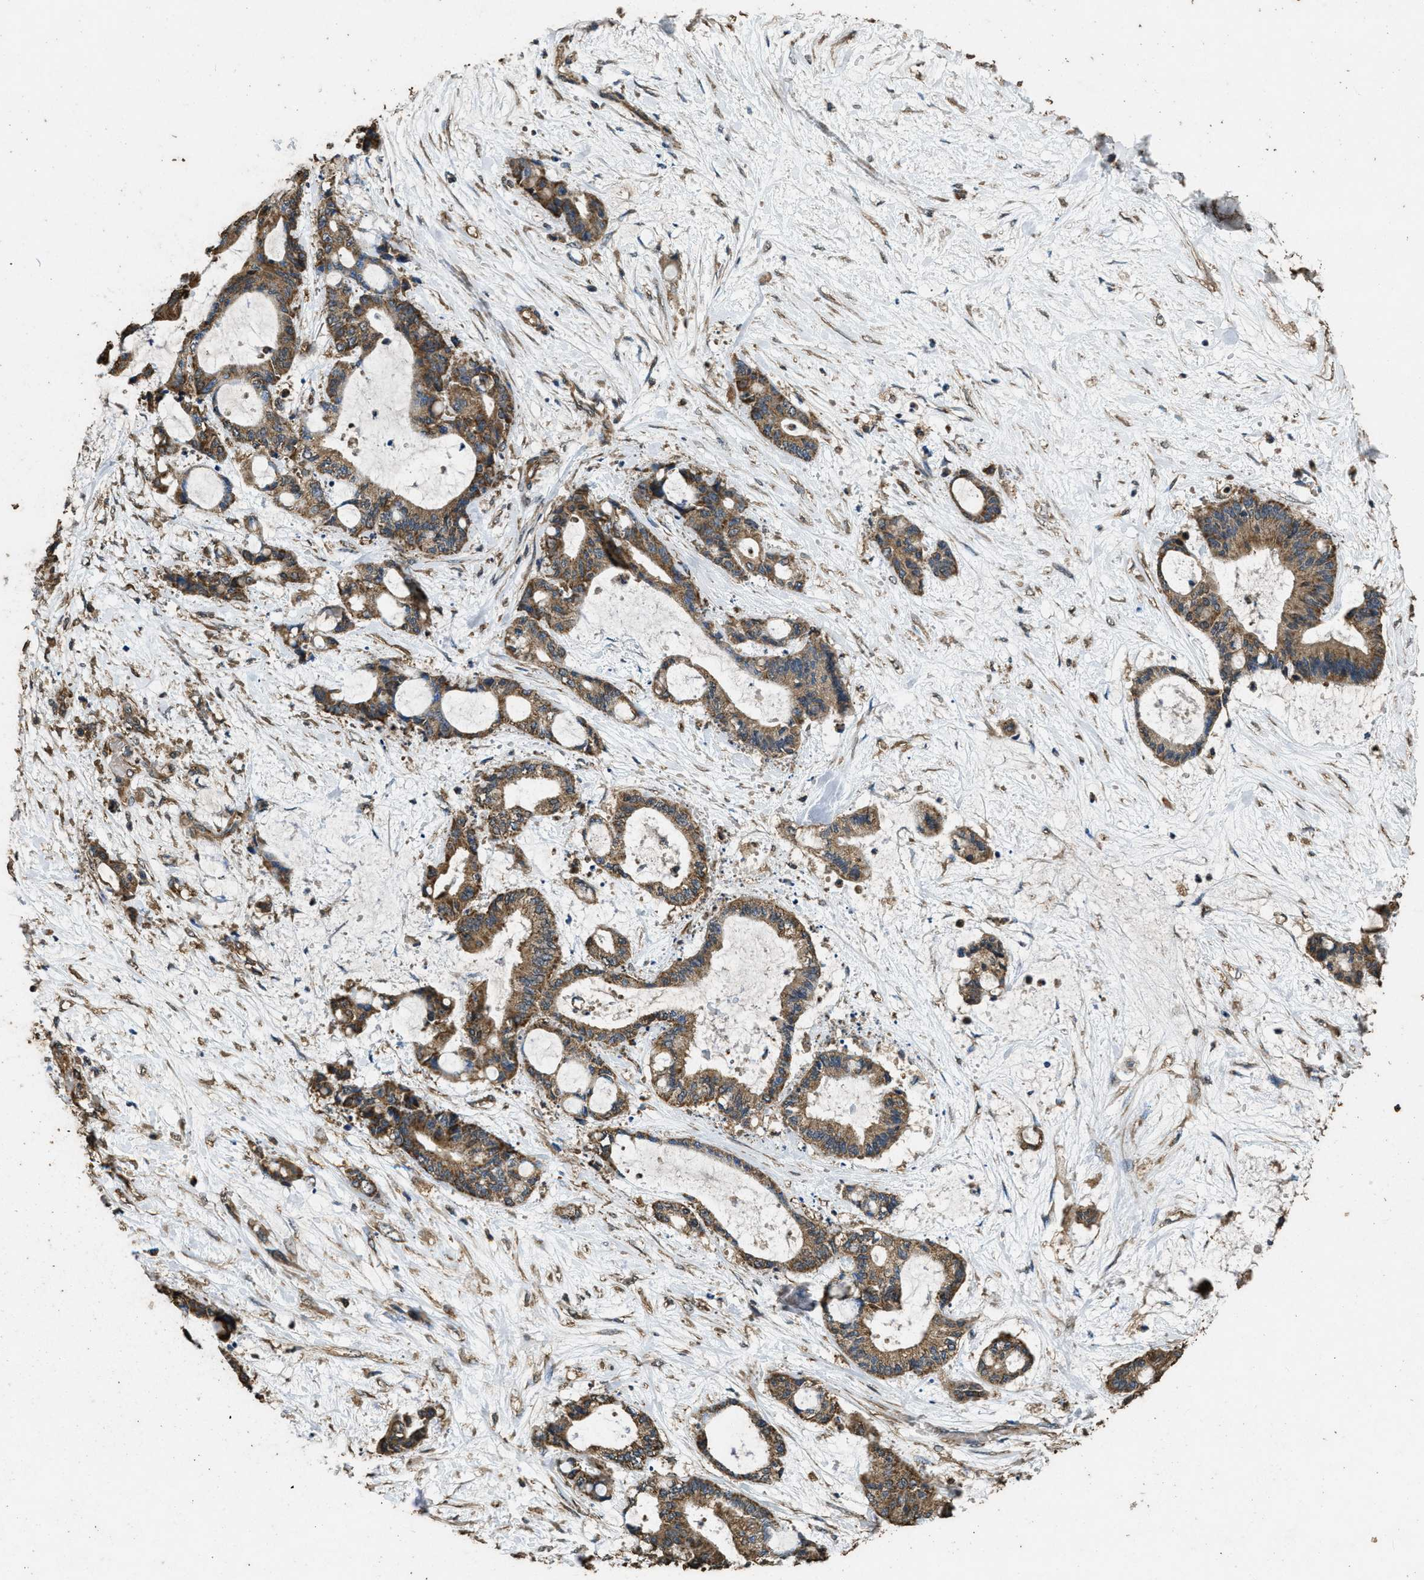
{"staining": {"intensity": "strong", "quantity": ">75%", "location": "cytoplasmic/membranous"}, "tissue": "liver cancer", "cell_type": "Tumor cells", "image_type": "cancer", "snomed": [{"axis": "morphology", "description": "Cholangiocarcinoma"}, {"axis": "topography", "description": "Liver"}], "caption": "This photomicrograph demonstrates immunohistochemistry (IHC) staining of liver cholangiocarcinoma, with high strong cytoplasmic/membranous staining in about >75% of tumor cells.", "gene": "CYRIA", "patient": {"sex": "female", "age": 73}}